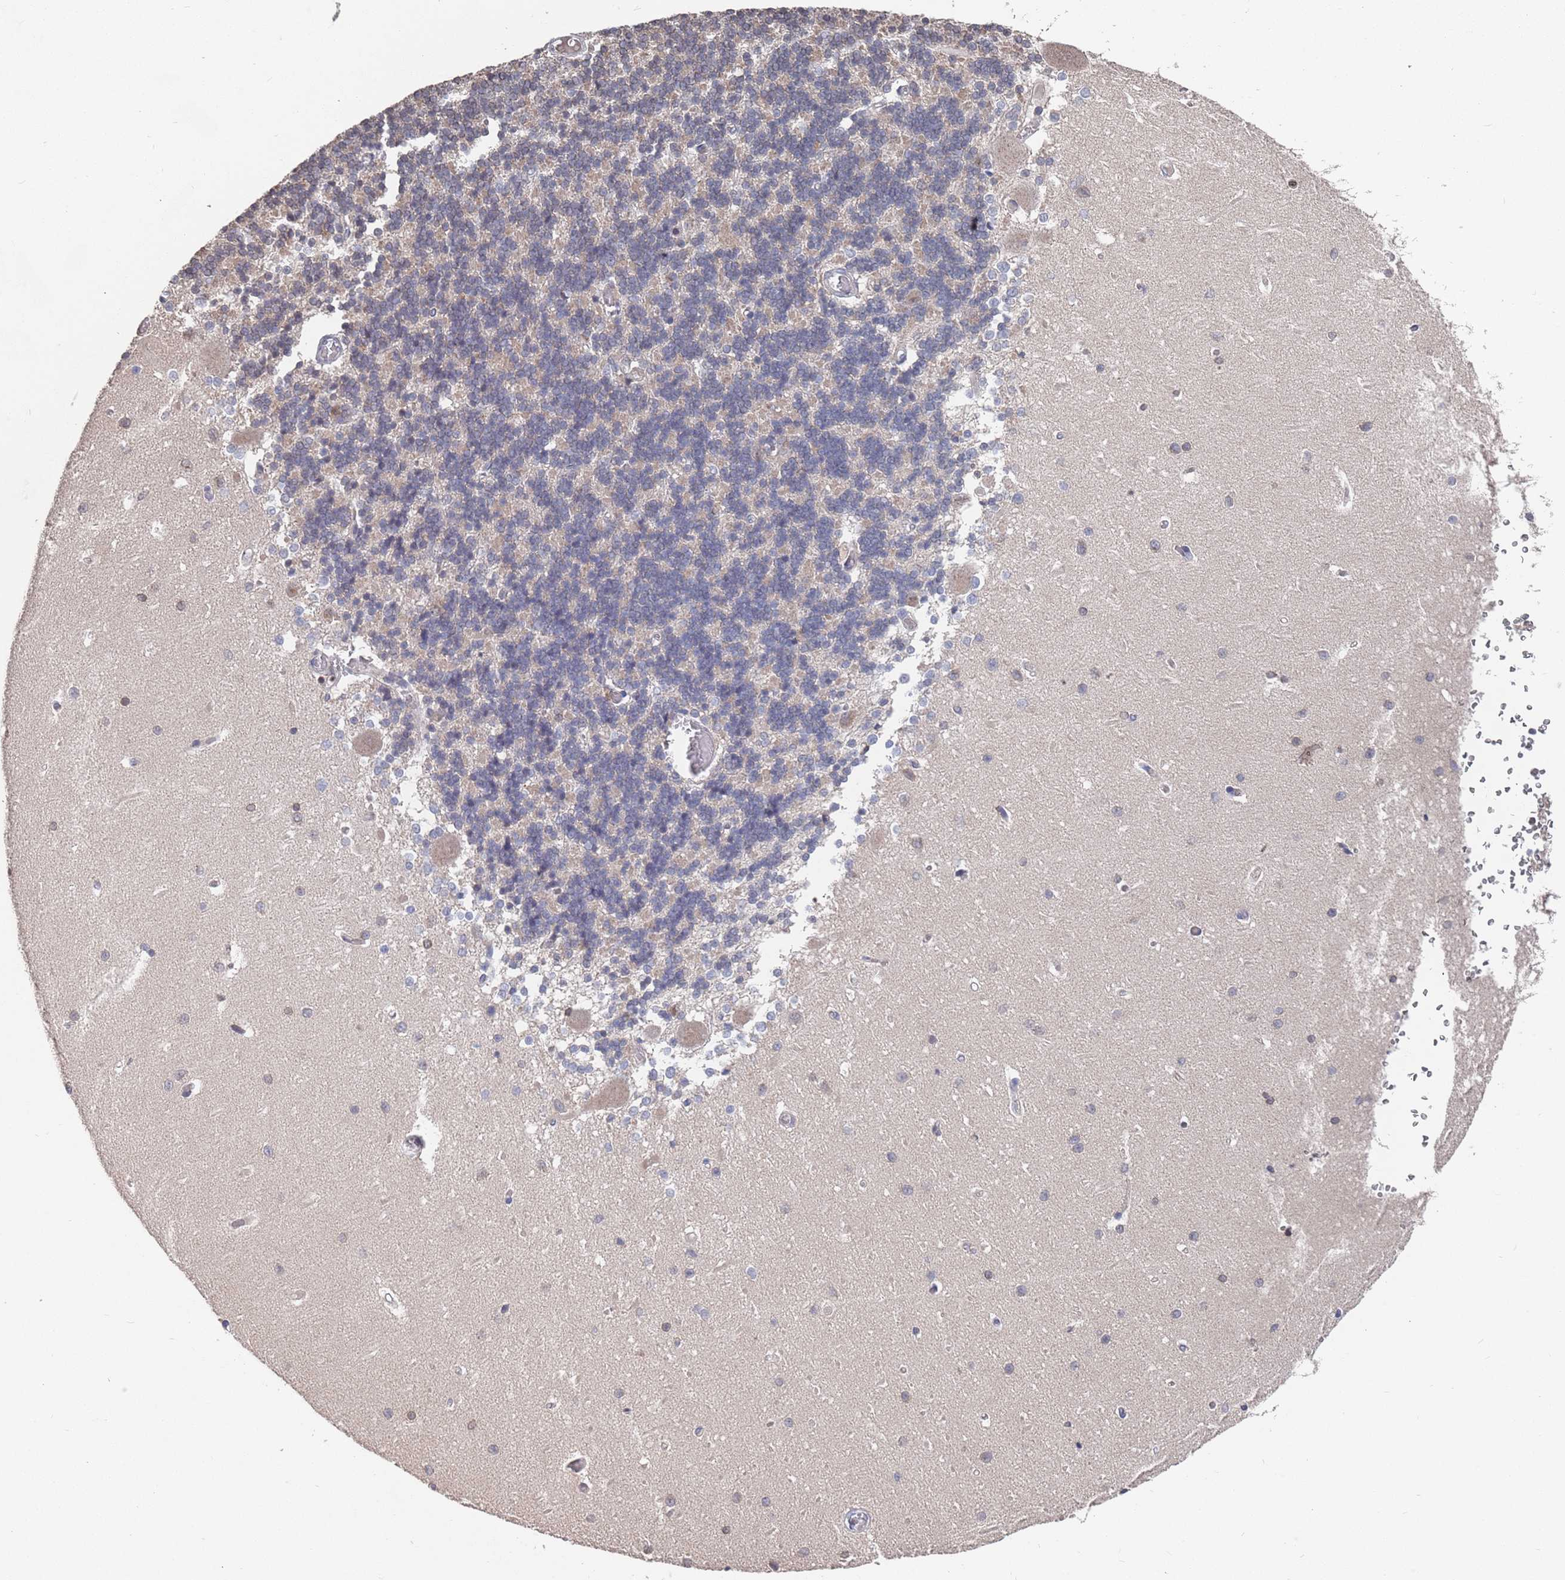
{"staining": {"intensity": "weak", "quantity": "25%-75%", "location": "cytoplasmic/membranous"}, "tissue": "cerebellum", "cell_type": "Cells in granular layer", "image_type": "normal", "snomed": [{"axis": "morphology", "description": "Normal tissue, NOS"}, {"axis": "topography", "description": "Cerebellum"}], "caption": "Immunohistochemistry (IHC) staining of benign cerebellum, which demonstrates low levels of weak cytoplasmic/membranous expression in approximately 25%-75% of cells in granular layer indicating weak cytoplasmic/membranous protein expression. The staining was performed using DAB (brown) for protein detection and nuclei were counterstained in hematoxylin (blue).", "gene": "SDHAF3", "patient": {"sex": "male", "age": 37}}